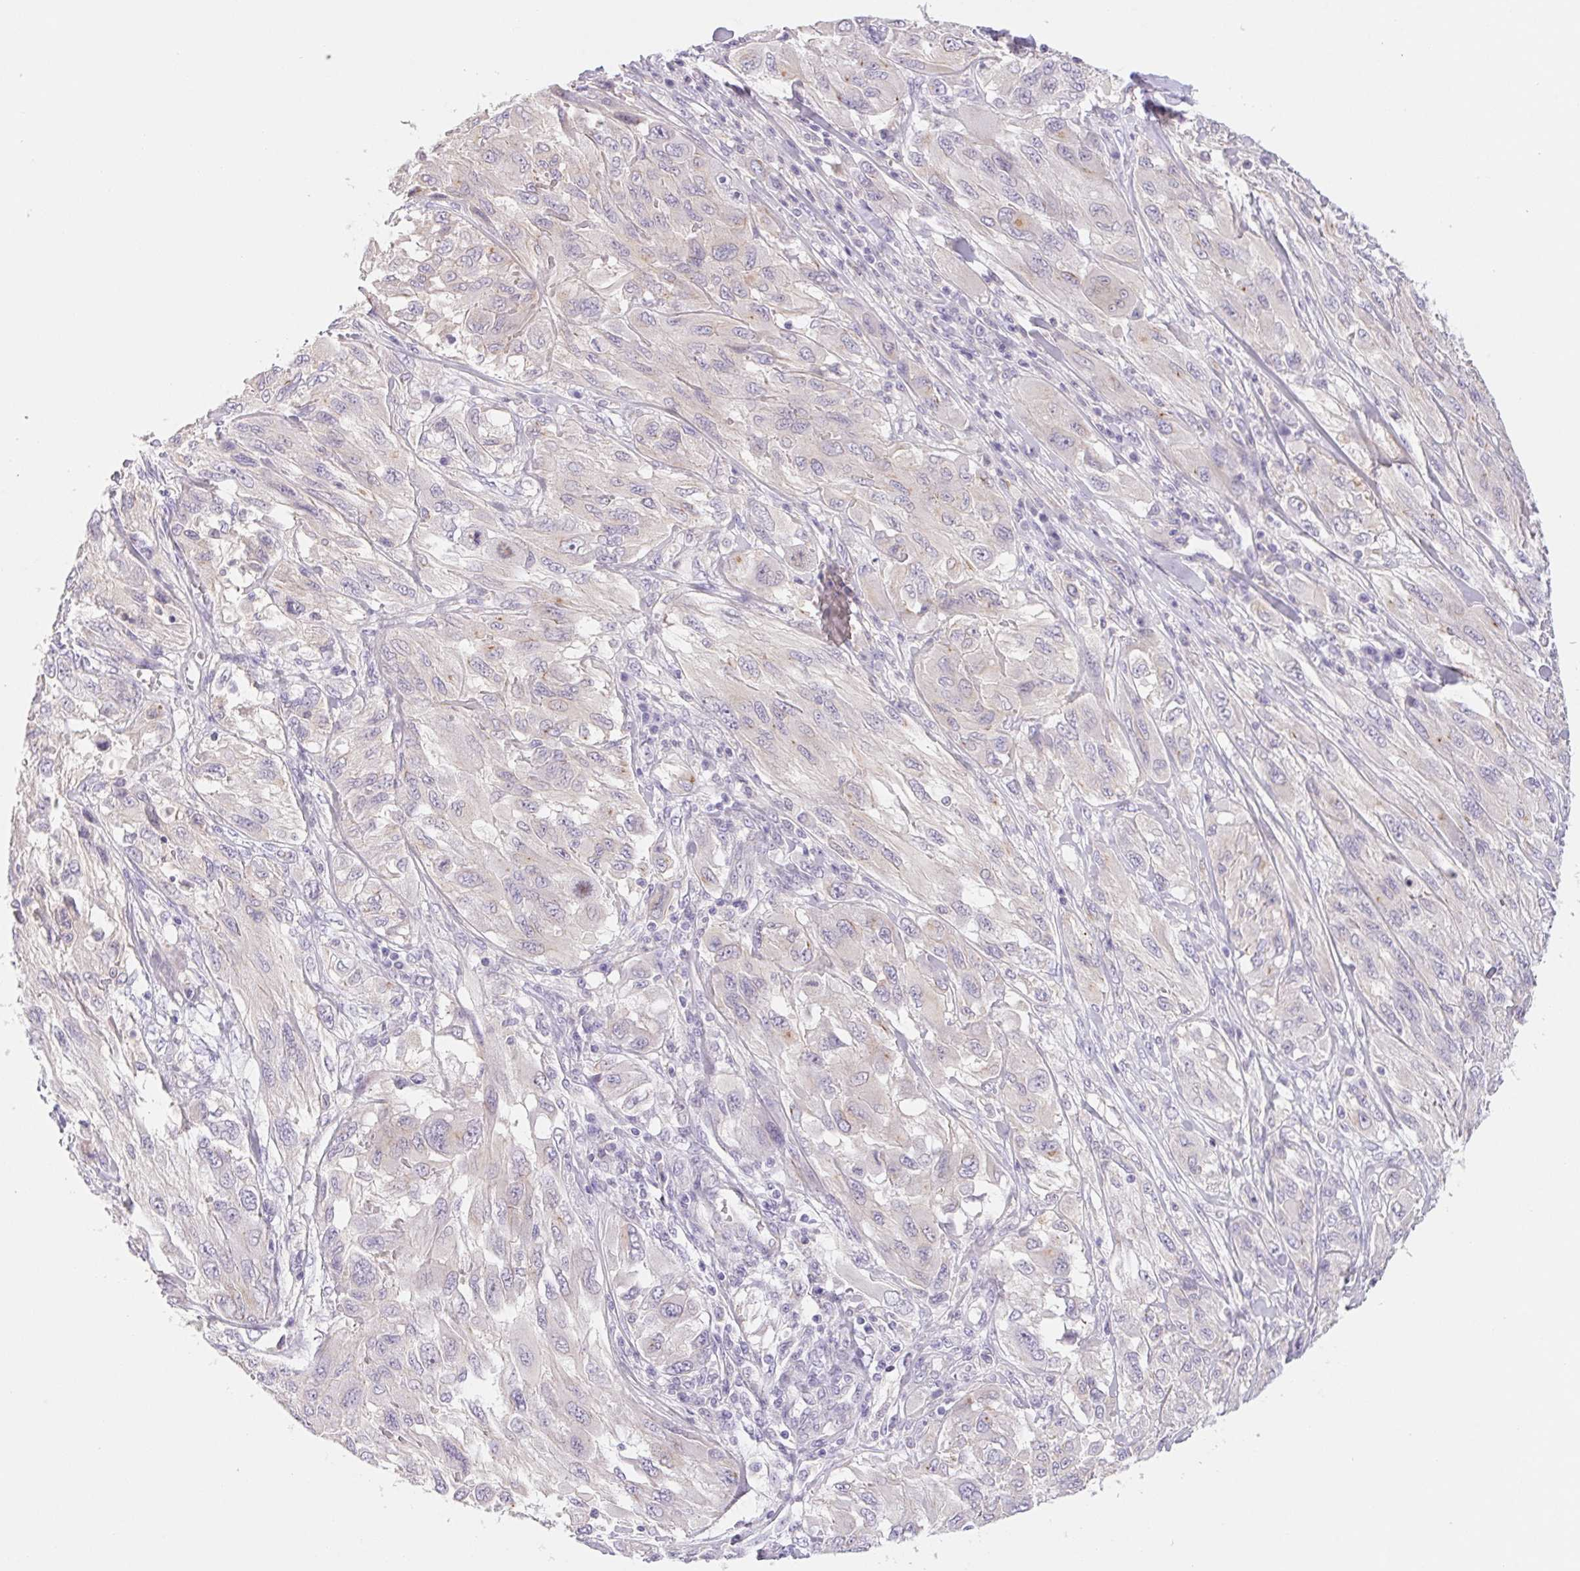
{"staining": {"intensity": "negative", "quantity": "none", "location": "none"}, "tissue": "melanoma", "cell_type": "Tumor cells", "image_type": "cancer", "snomed": [{"axis": "morphology", "description": "Malignant melanoma, NOS"}, {"axis": "topography", "description": "Skin"}], "caption": "DAB immunohistochemical staining of malignant melanoma reveals no significant staining in tumor cells. (Immunohistochemistry (ihc), brightfield microscopy, high magnification).", "gene": "CTNND2", "patient": {"sex": "female", "age": 91}}